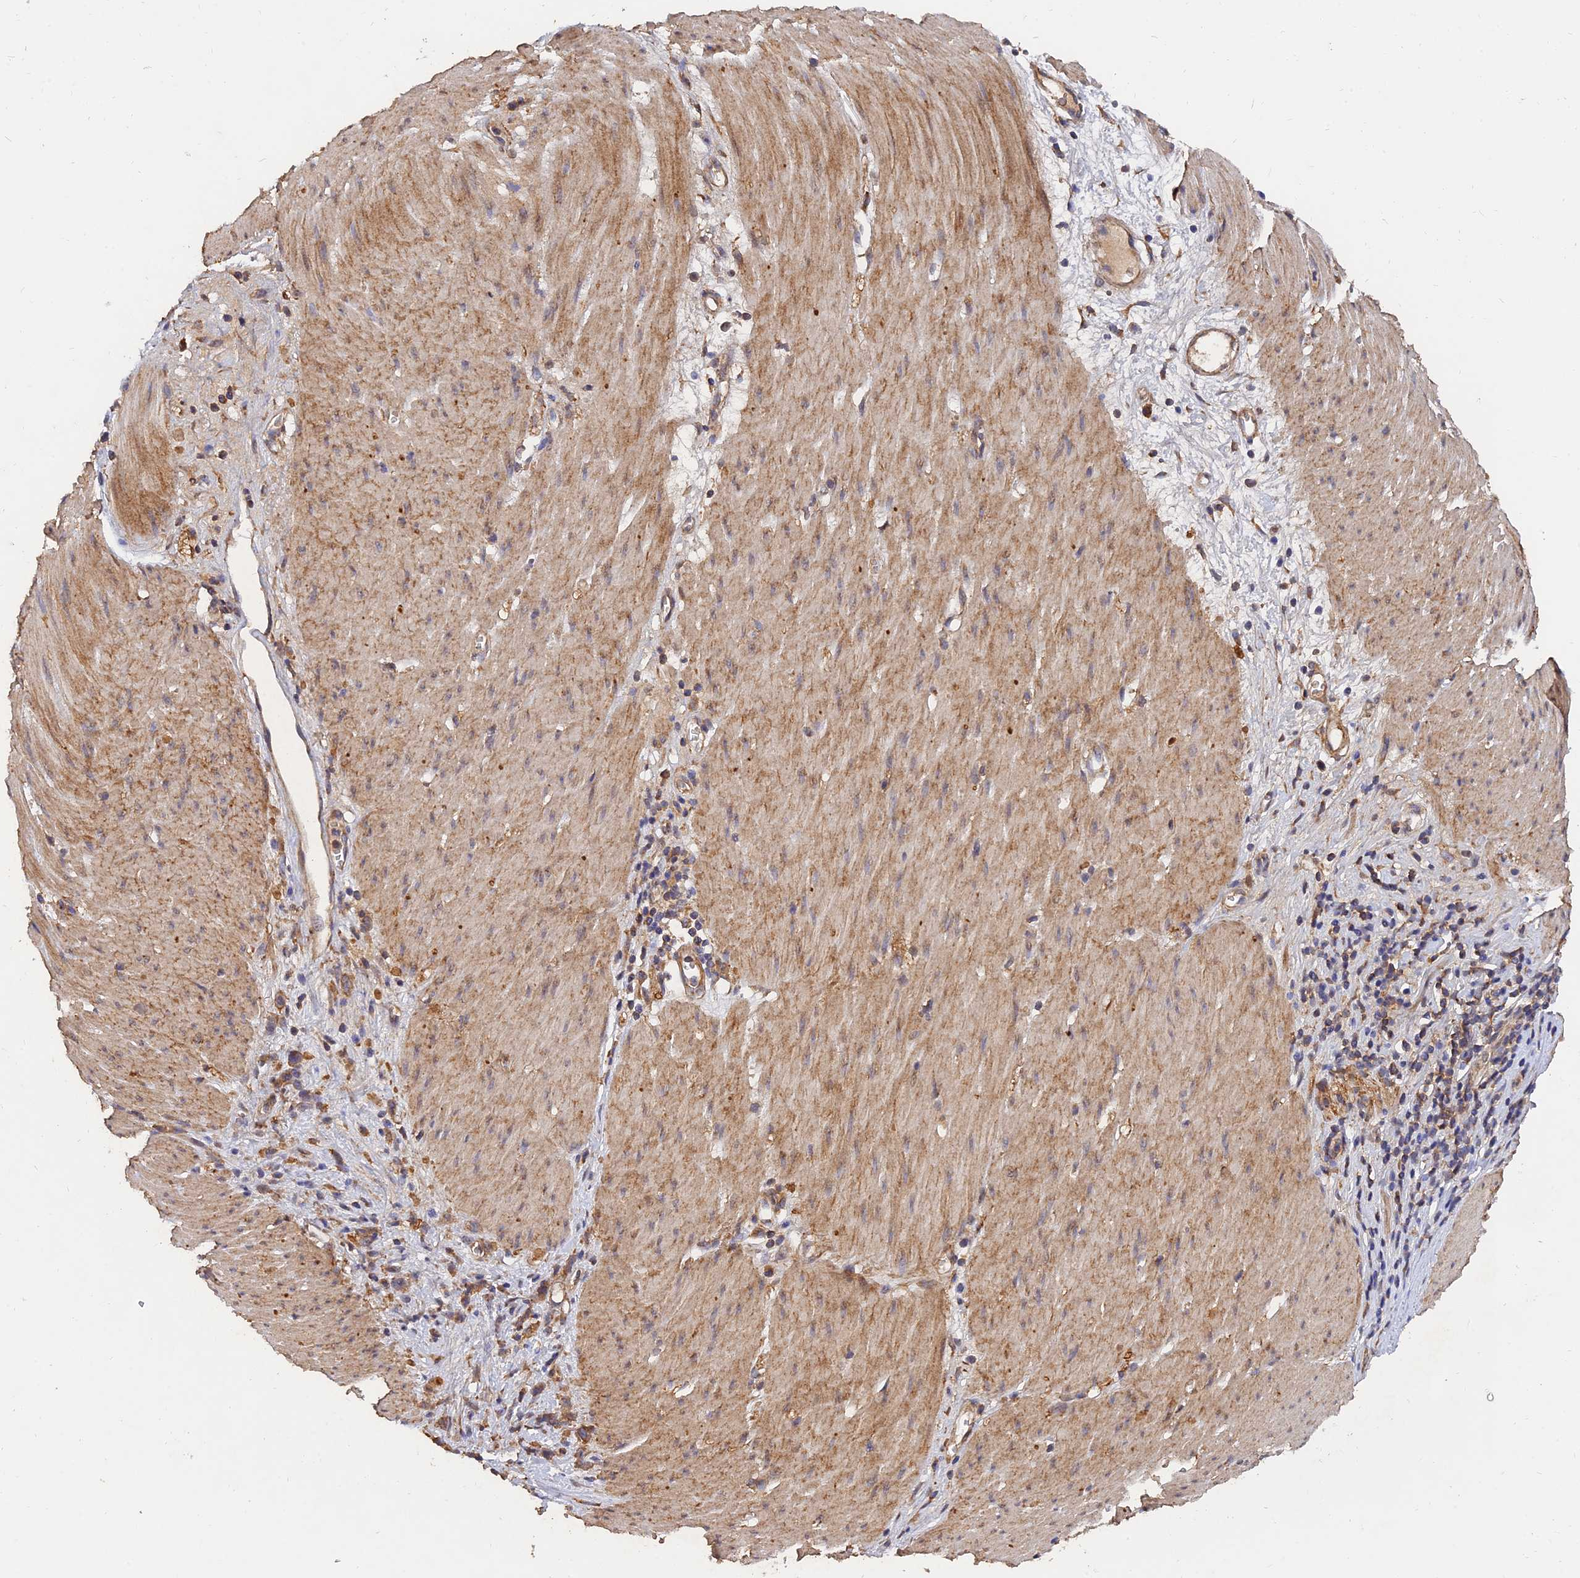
{"staining": {"intensity": "moderate", "quantity": ">75%", "location": "cytoplasmic/membranous"}, "tissue": "stomach cancer", "cell_type": "Tumor cells", "image_type": "cancer", "snomed": [{"axis": "morphology", "description": "Adenocarcinoma, NOS"}, {"axis": "topography", "description": "Stomach"}], "caption": "Stomach cancer stained for a protein exhibits moderate cytoplasmic/membranous positivity in tumor cells. Using DAB (3,3'-diaminobenzidine) (brown) and hematoxylin (blue) stains, captured at high magnification using brightfield microscopy.", "gene": "SLC38A11", "patient": {"sex": "female", "age": 76}}